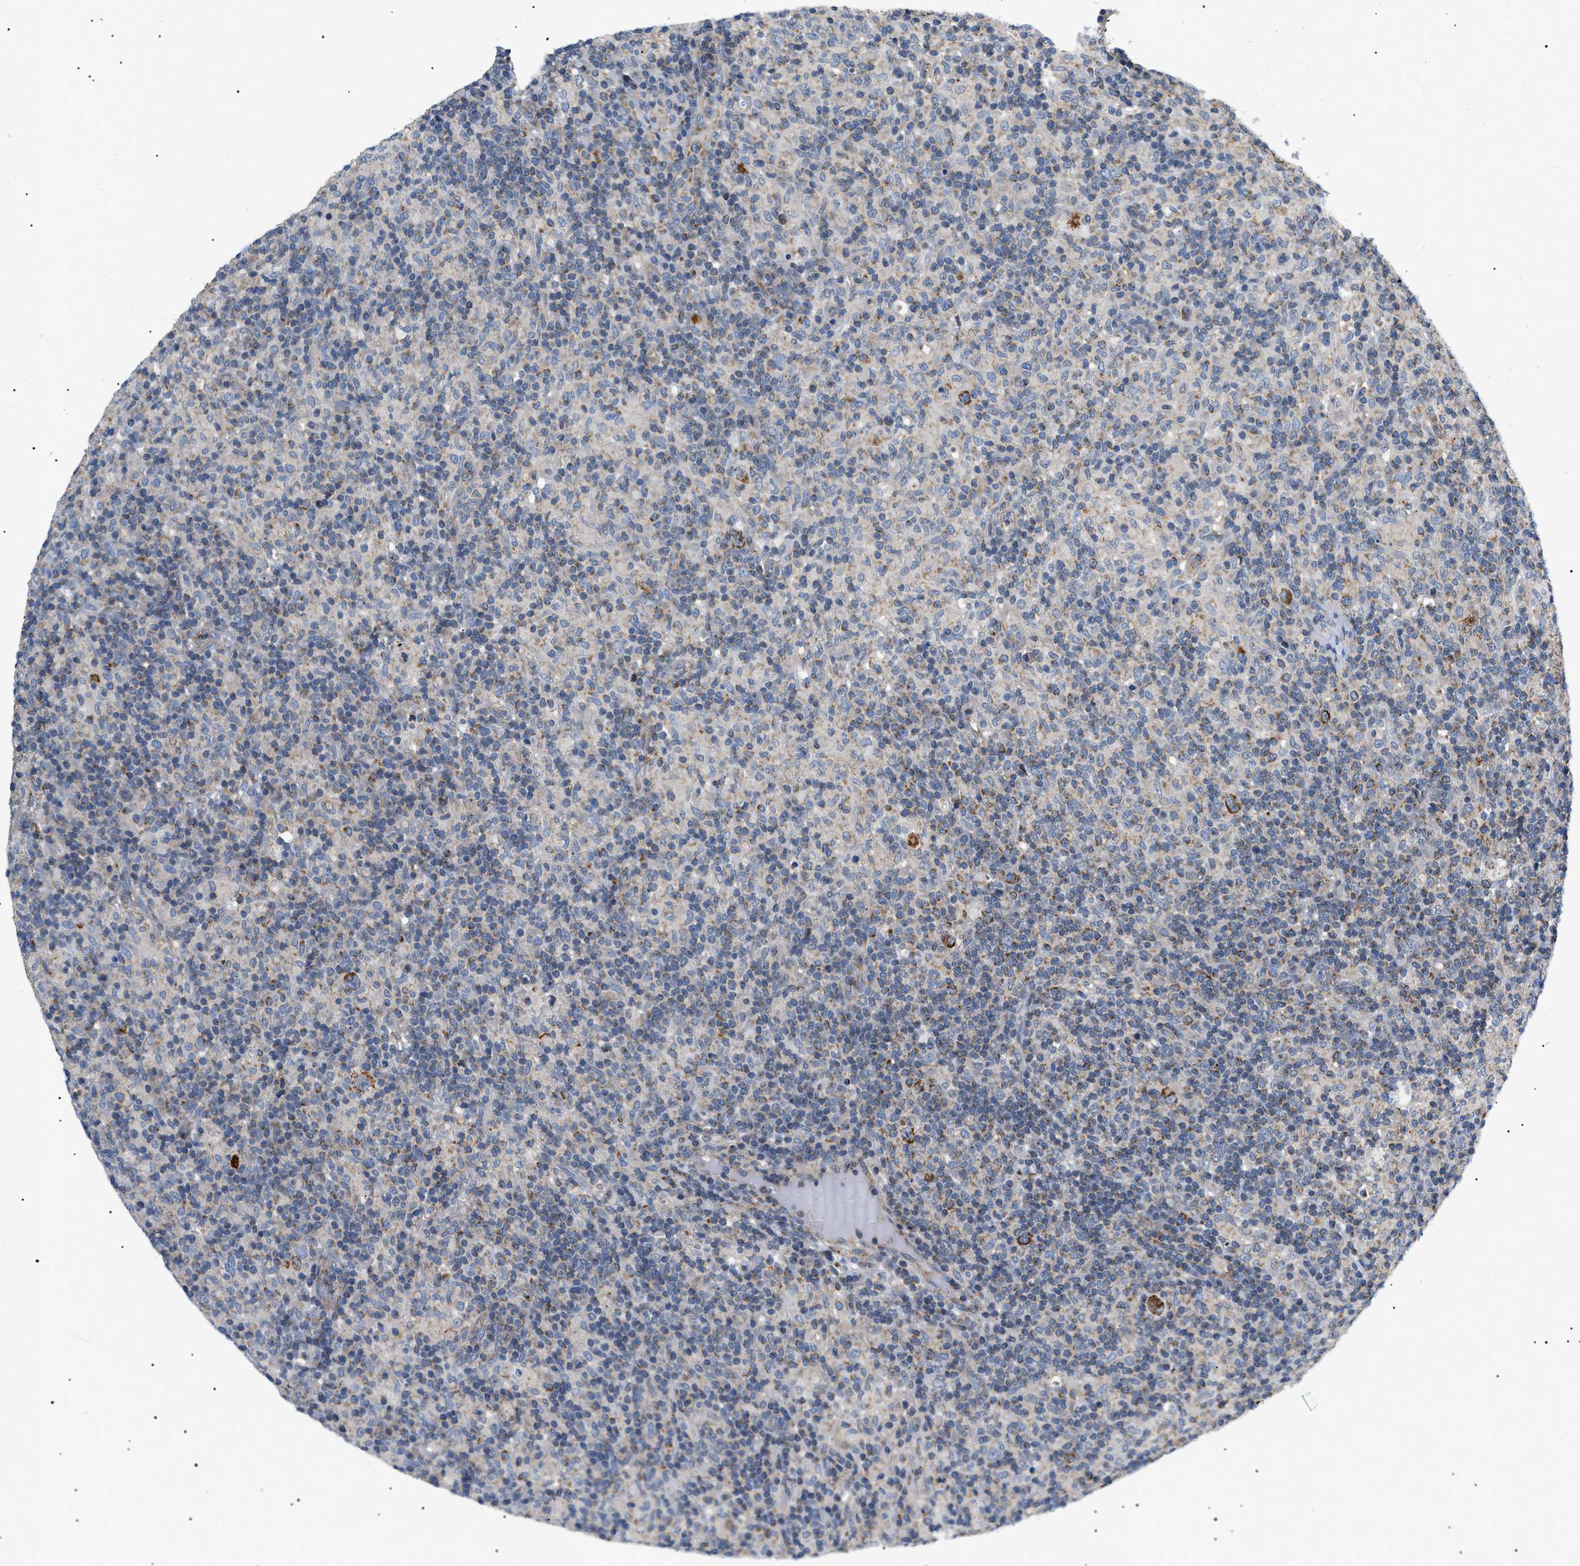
{"staining": {"intensity": "moderate", "quantity": ">75%", "location": "cytoplasmic/membranous"}, "tissue": "lymphoma", "cell_type": "Tumor cells", "image_type": "cancer", "snomed": [{"axis": "morphology", "description": "Hodgkin's disease, NOS"}, {"axis": "topography", "description": "Lymph node"}], "caption": "Human lymphoma stained with a brown dye demonstrates moderate cytoplasmic/membranous positive staining in about >75% of tumor cells.", "gene": "TOMM6", "patient": {"sex": "male", "age": 70}}